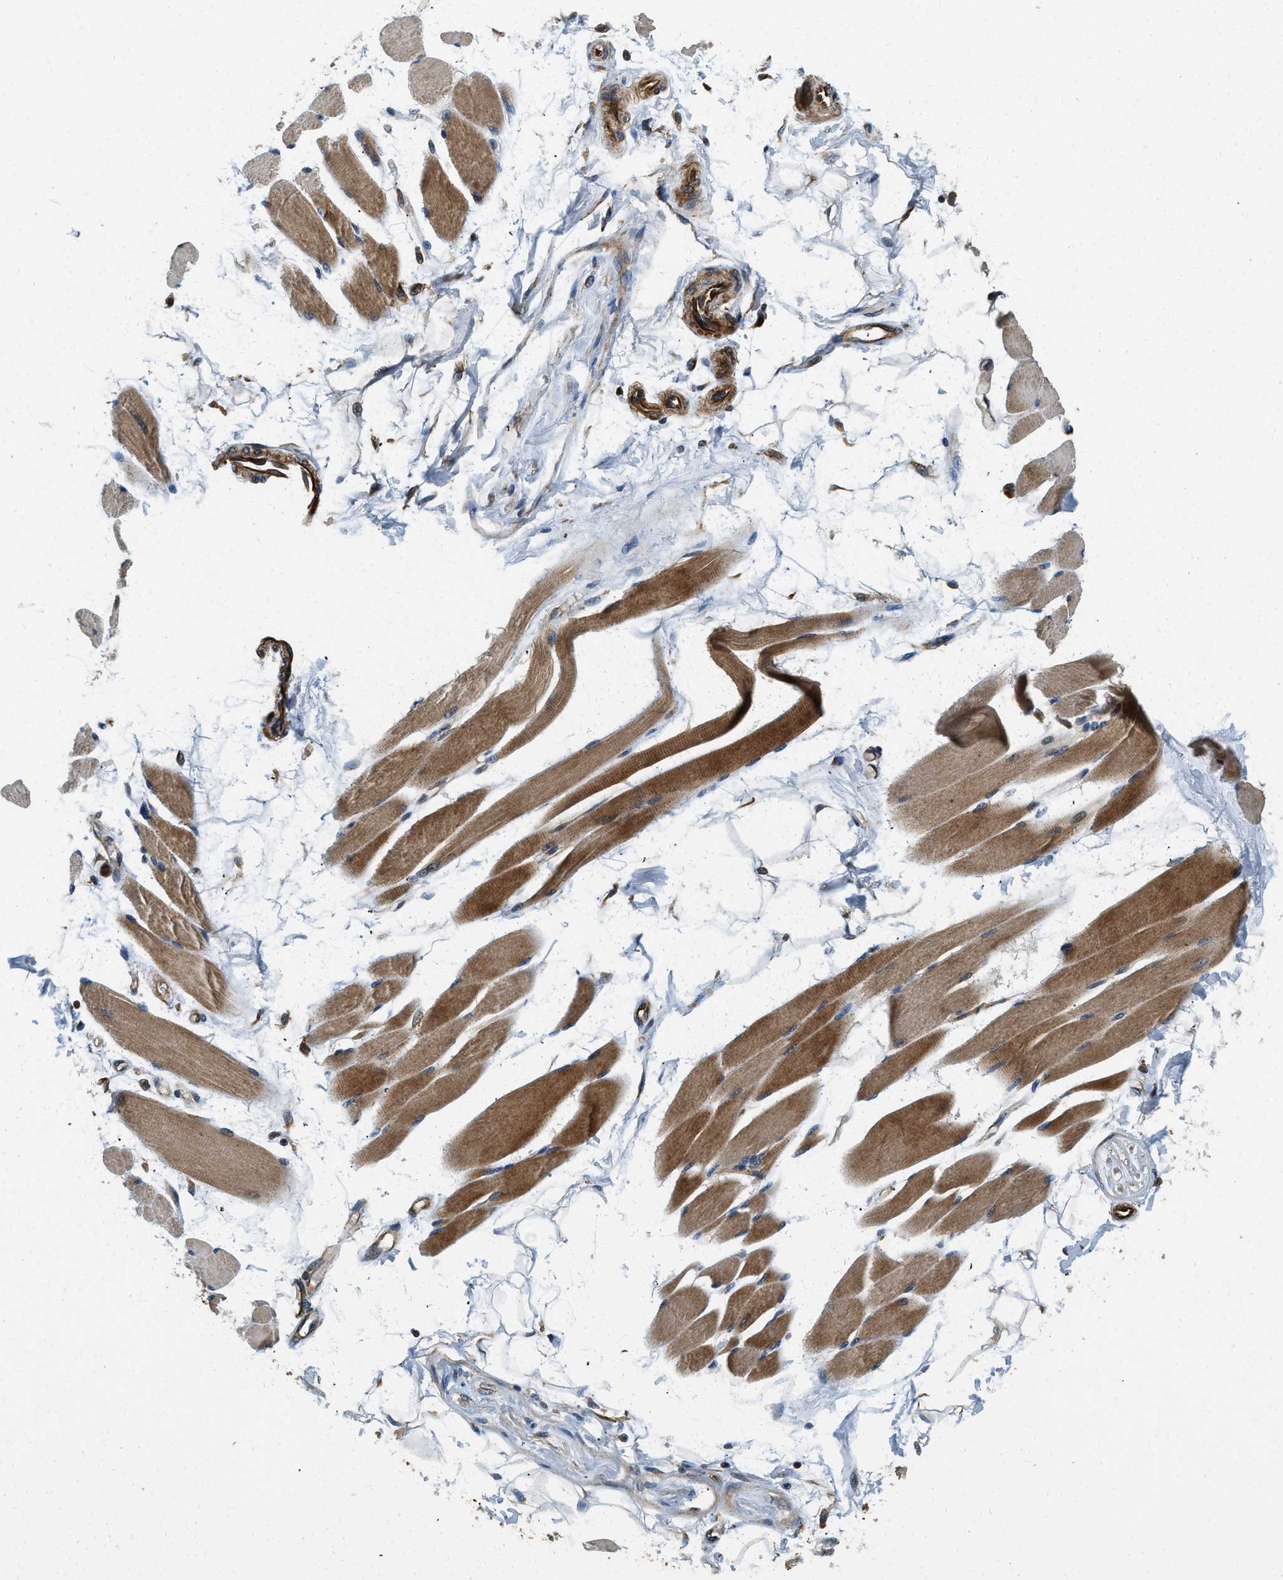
{"staining": {"intensity": "moderate", "quantity": ">75%", "location": "cytoplasmic/membranous"}, "tissue": "skeletal muscle", "cell_type": "Myocytes", "image_type": "normal", "snomed": [{"axis": "morphology", "description": "Normal tissue, NOS"}, {"axis": "topography", "description": "Skeletal muscle"}, {"axis": "topography", "description": "Peripheral nerve tissue"}], "caption": "Skeletal muscle was stained to show a protein in brown. There is medium levels of moderate cytoplasmic/membranous expression in approximately >75% of myocytes. The staining was performed using DAB to visualize the protein expression in brown, while the nuclei were stained in blue with hematoxylin (Magnification: 20x).", "gene": "ALOX12", "patient": {"sex": "female", "age": 84}}